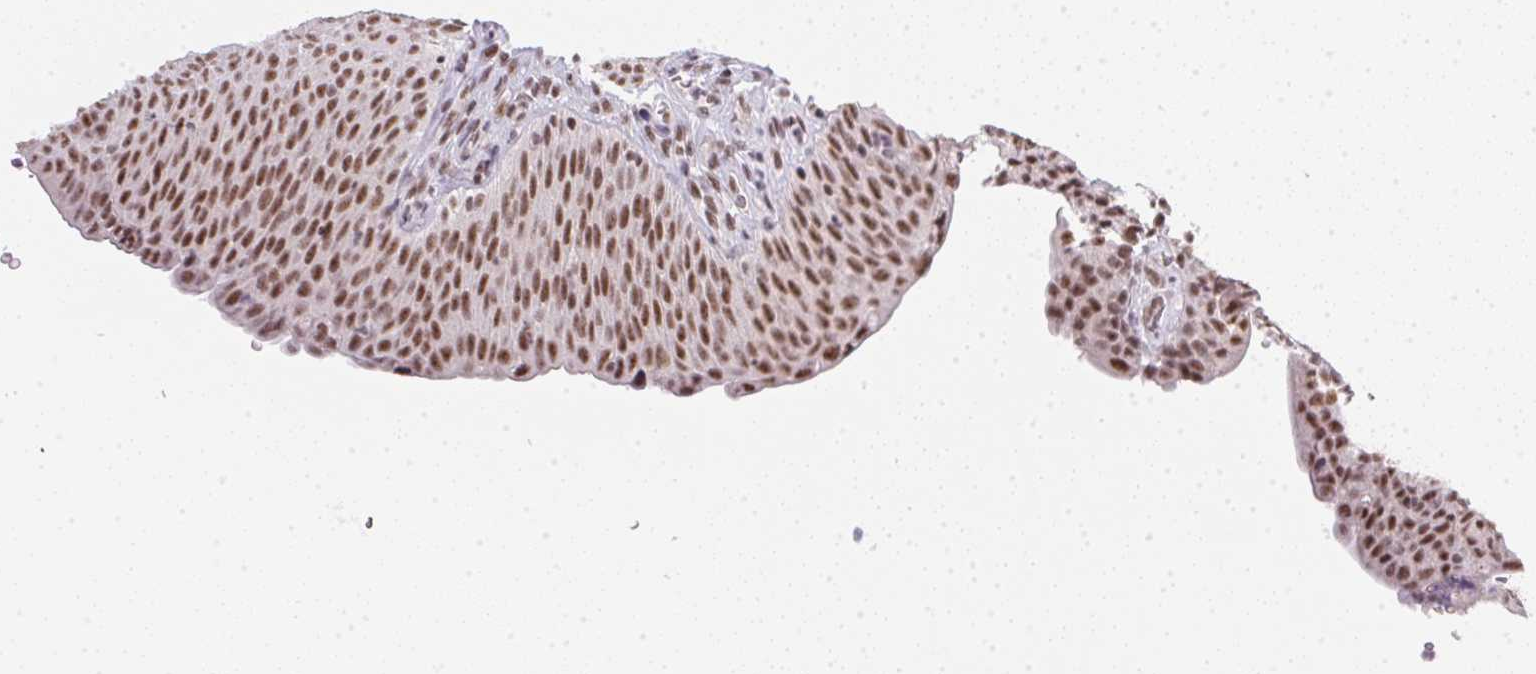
{"staining": {"intensity": "moderate", "quantity": ">75%", "location": "nuclear"}, "tissue": "urinary bladder", "cell_type": "Urothelial cells", "image_type": "normal", "snomed": [{"axis": "morphology", "description": "Normal tissue, NOS"}, {"axis": "topography", "description": "Urinary bladder"}, {"axis": "topography", "description": "Peripheral nerve tissue"}], "caption": "Immunohistochemistry (IHC) staining of benign urinary bladder, which shows medium levels of moderate nuclear expression in about >75% of urothelial cells indicating moderate nuclear protein staining. The staining was performed using DAB (3,3'-diaminobenzidine) (brown) for protein detection and nuclei were counterstained in hematoxylin (blue).", "gene": "SRSF7", "patient": {"sex": "male", "age": 66}}